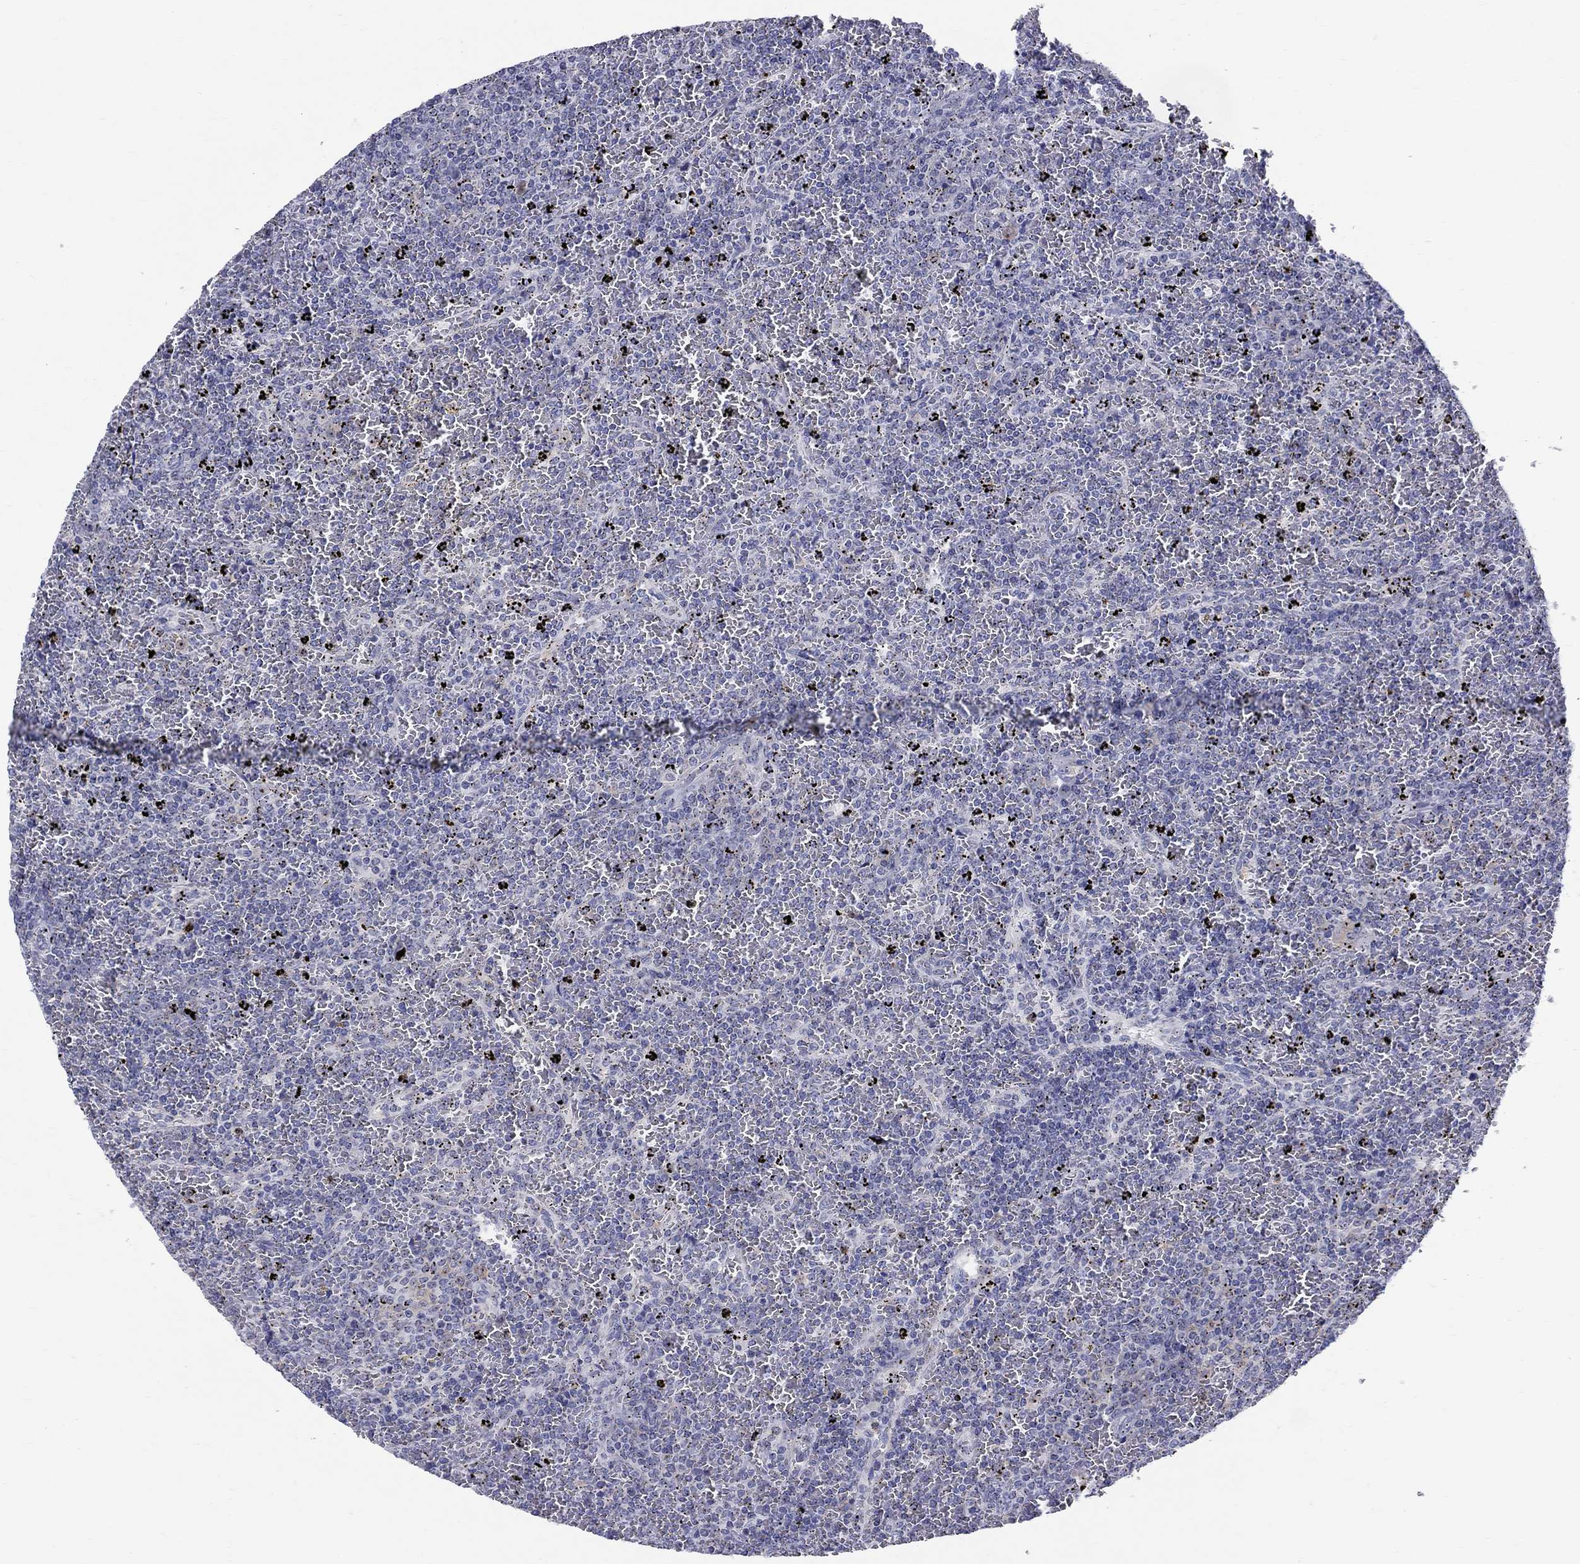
{"staining": {"intensity": "negative", "quantity": "none", "location": "none"}, "tissue": "lymphoma", "cell_type": "Tumor cells", "image_type": "cancer", "snomed": [{"axis": "morphology", "description": "Malignant lymphoma, non-Hodgkin's type, Low grade"}, {"axis": "topography", "description": "Spleen"}], "caption": "Immunohistochemical staining of lymphoma reveals no significant expression in tumor cells.", "gene": "CEP43", "patient": {"sex": "female", "age": 77}}